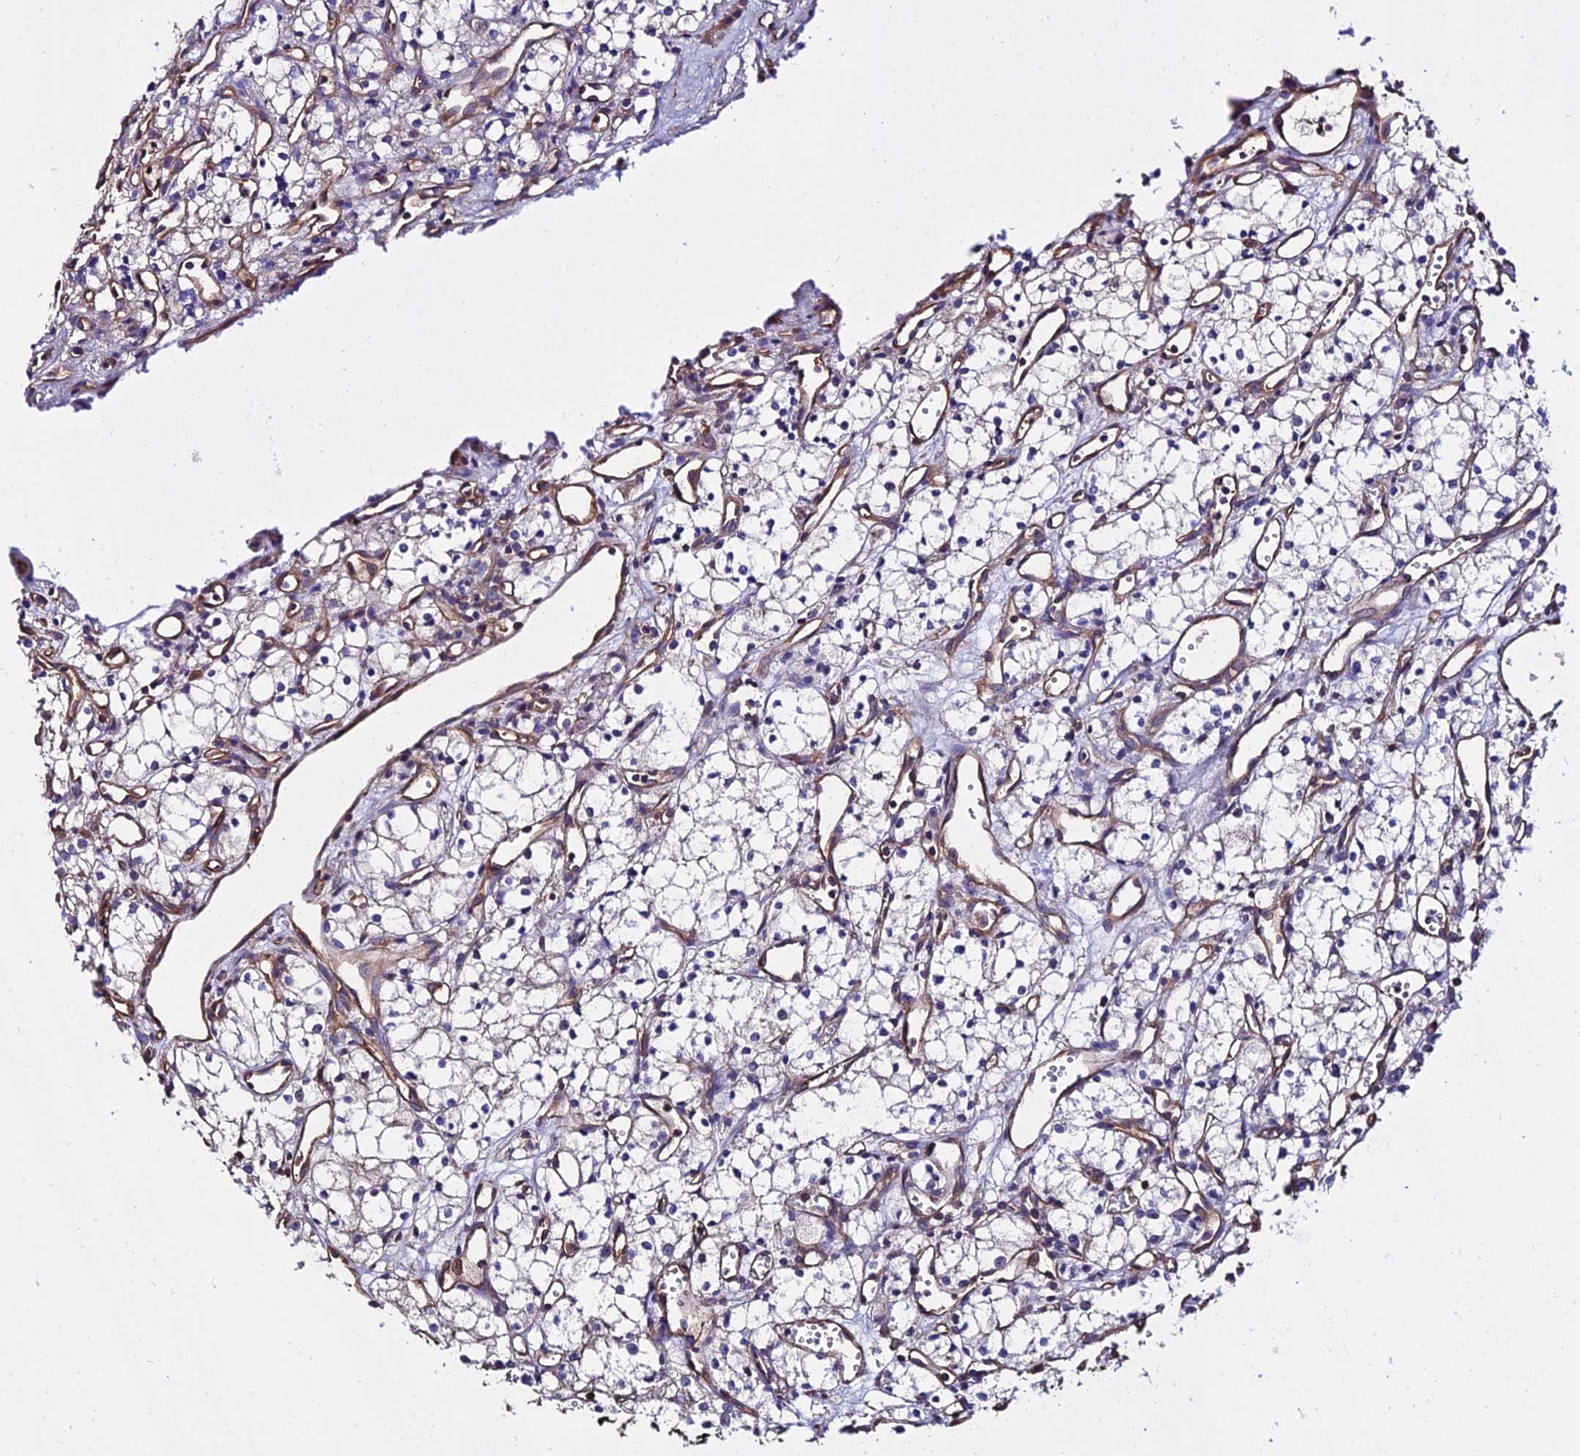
{"staining": {"intensity": "negative", "quantity": "none", "location": "none"}, "tissue": "renal cancer", "cell_type": "Tumor cells", "image_type": "cancer", "snomed": [{"axis": "morphology", "description": "Adenocarcinoma, NOS"}, {"axis": "topography", "description": "Kidney"}], "caption": "Tumor cells show no significant staining in renal cancer.", "gene": "CALM2", "patient": {"sex": "male", "age": 59}}